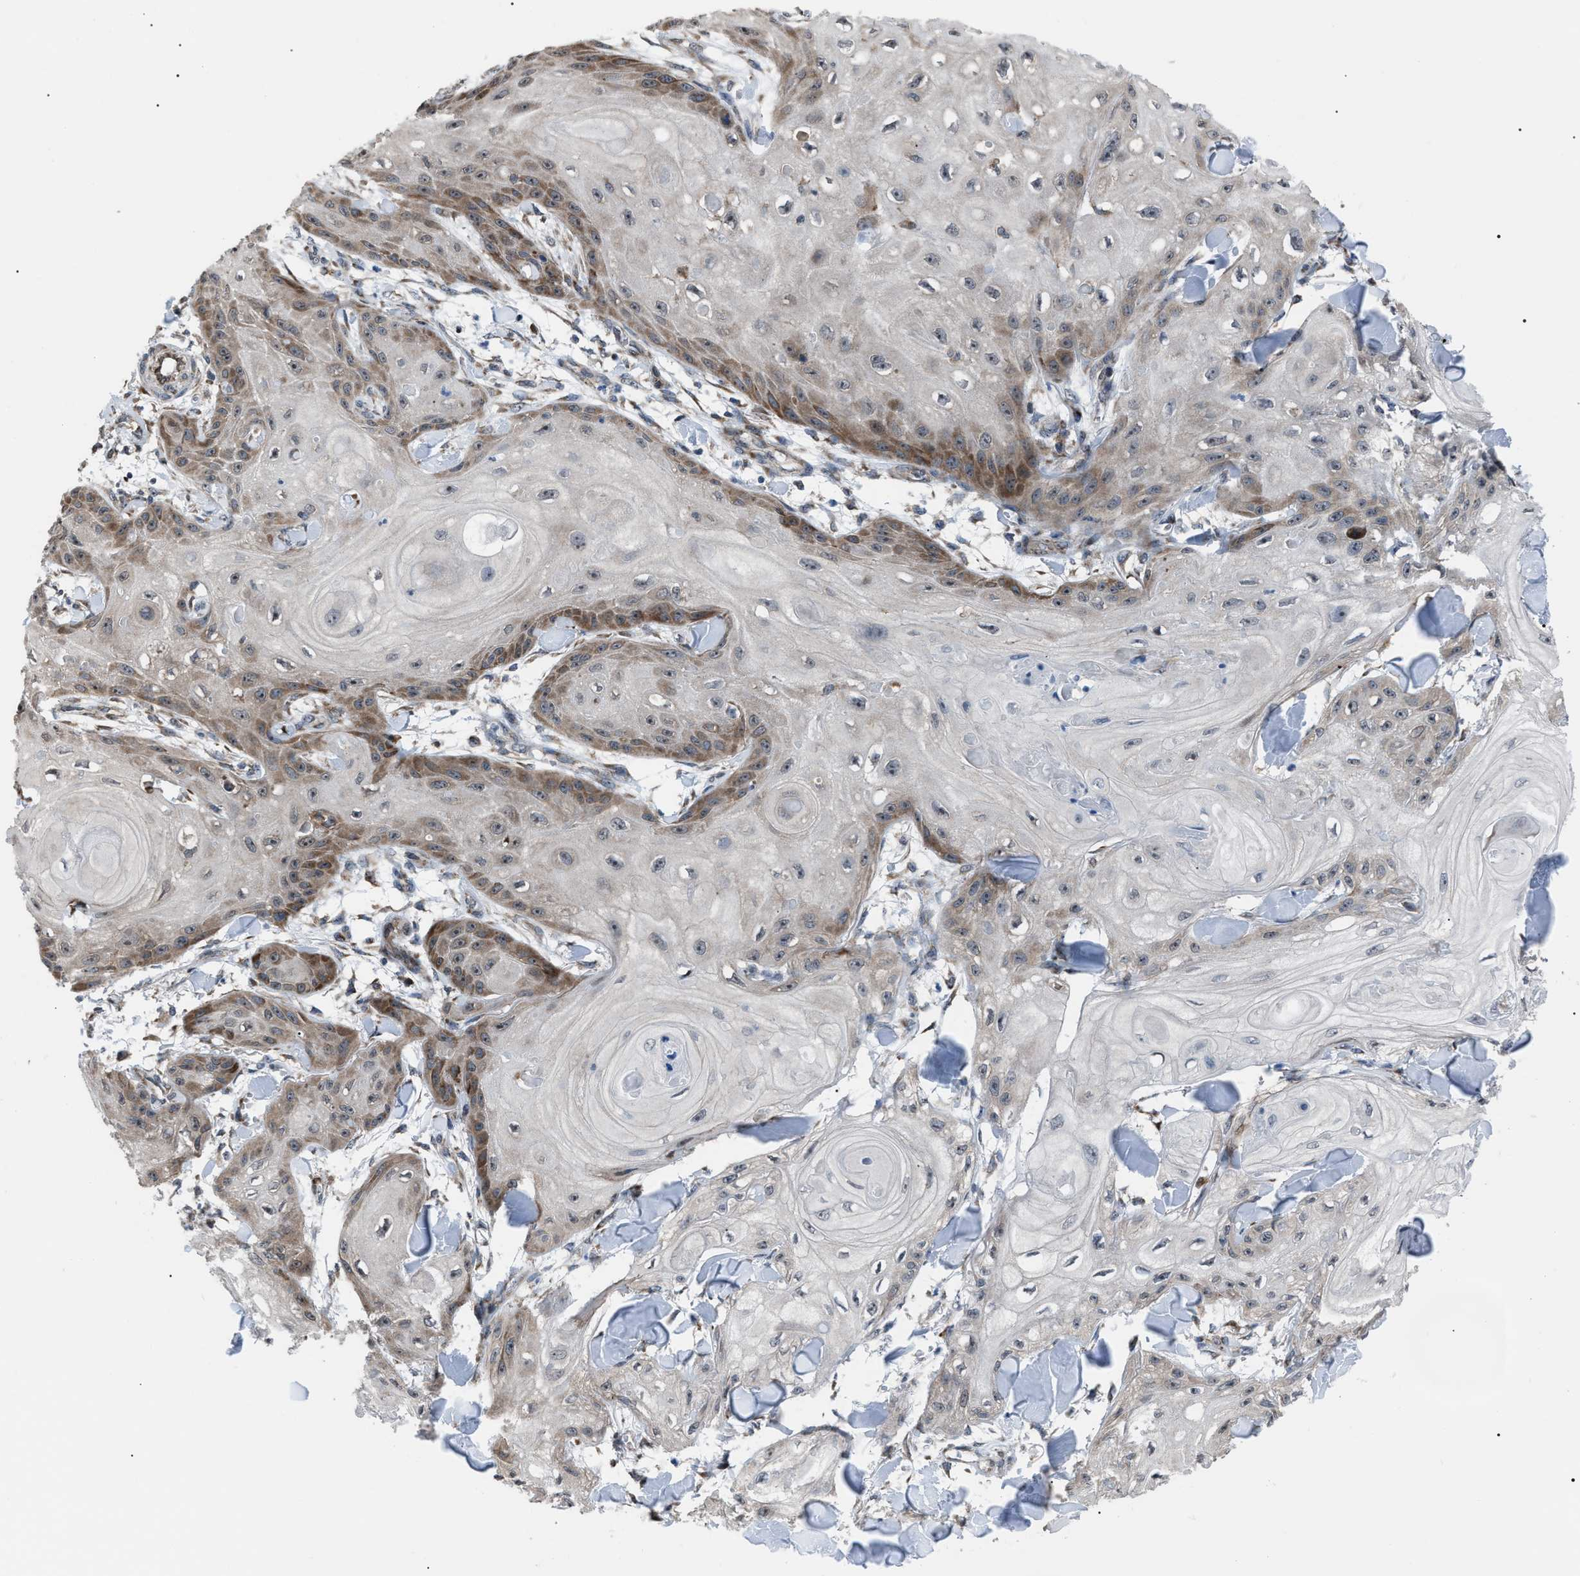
{"staining": {"intensity": "moderate", "quantity": "25%-75%", "location": "cytoplasmic/membranous"}, "tissue": "skin cancer", "cell_type": "Tumor cells", "image_type": "cancer", "snomed": [{"axis": "morphology", "description": "Squamous cell carcinoma, NOS"}, {"axis": "topography", "description": "Skin"}], "caption": "Skin cancer stained with a protein marker exhibits moderate staining in tumor cells.", "gene": "AGO2", "patient": {"sex": "male", "age": 74}}